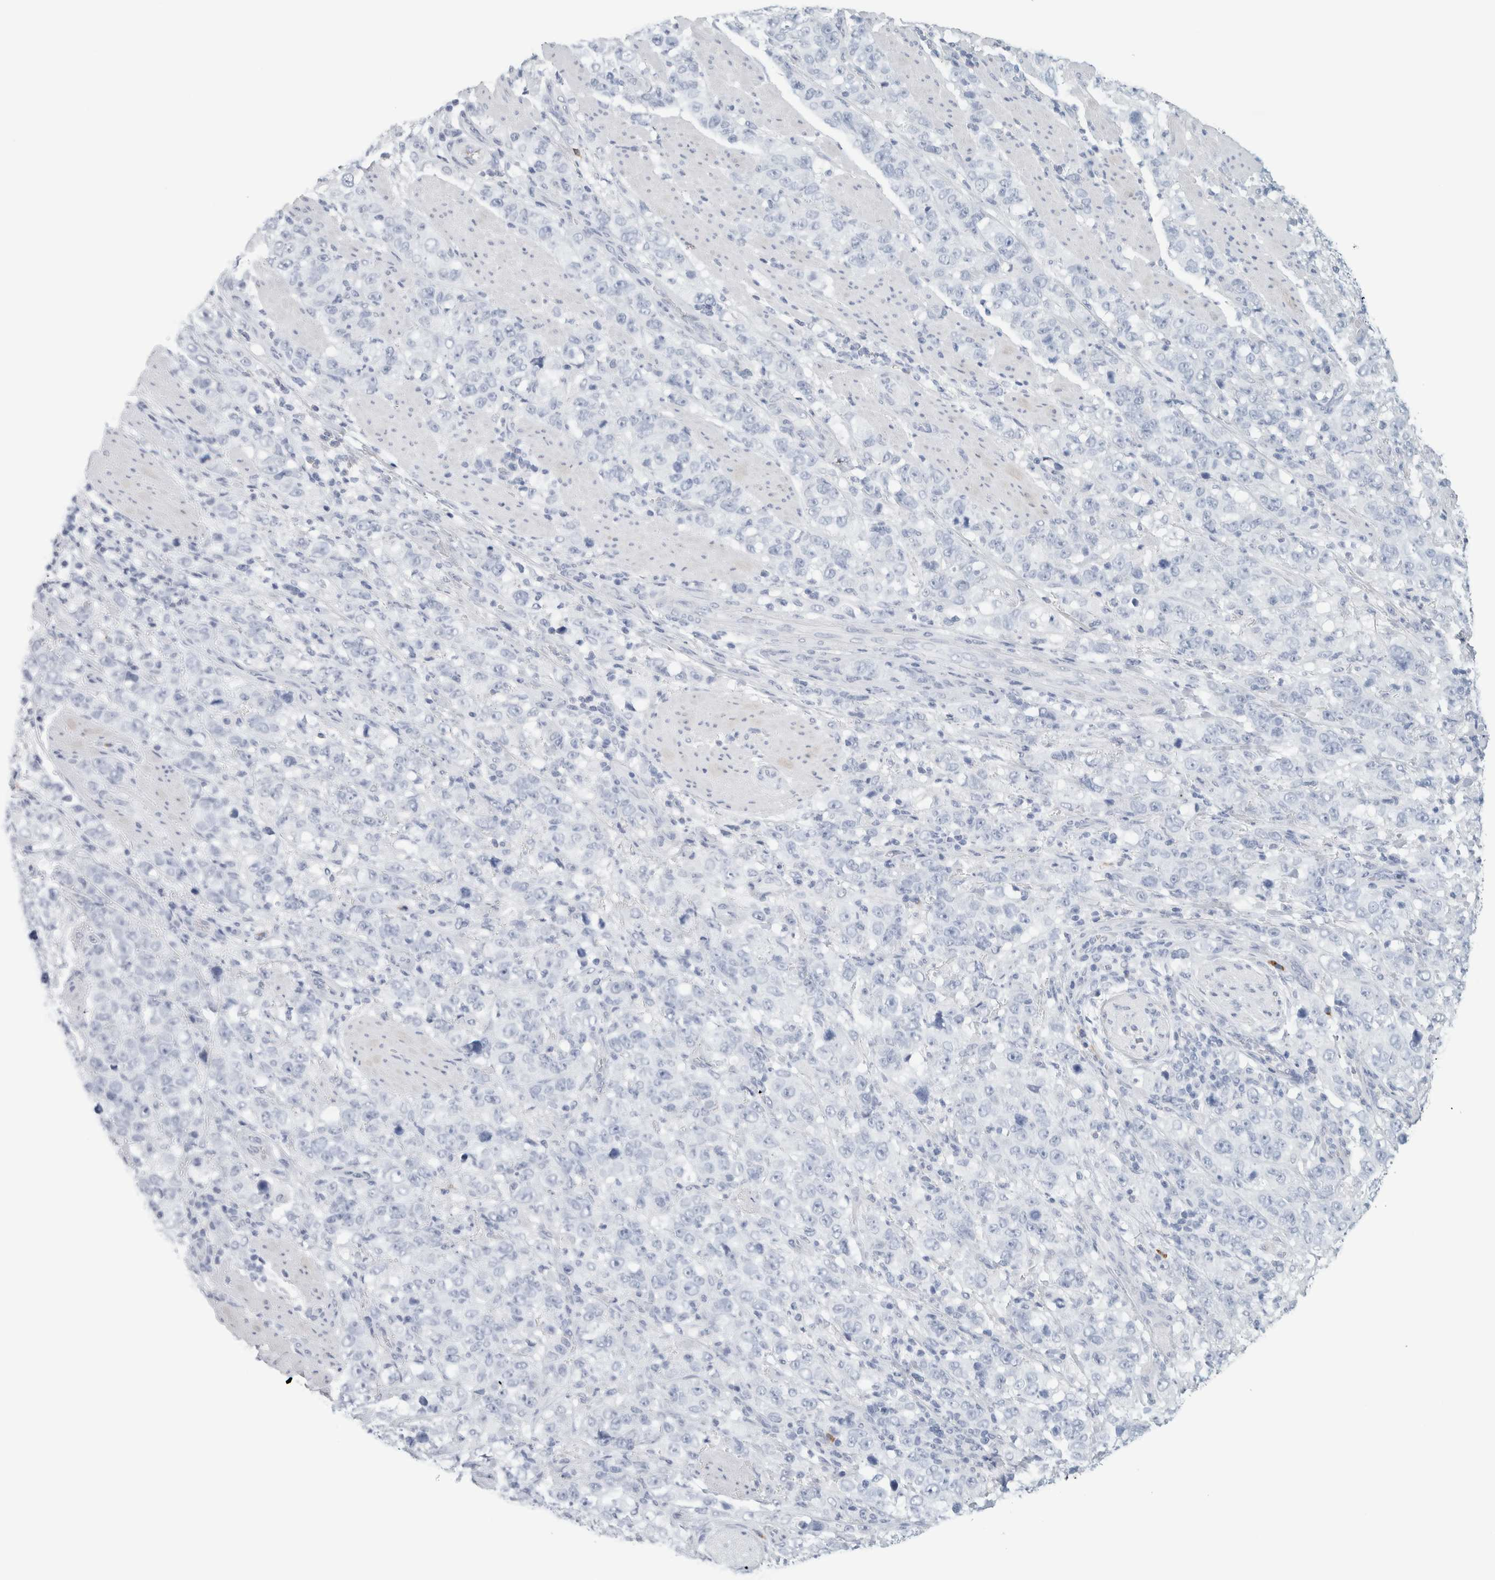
{"staining": {"intensity": "negative", "quantity": "none", "location": "none"}, "tissue": "stomach cancer", "cell_type": "Tumor cells", "image_type": "cancer", "snomed": [{"axis": "morphology", "description": "Adenocarcinoma, NOS"}, {"axis": "topography", "description": "Stomach"}], "caption": "Tumor cells show no significant protein staining in stomach adenocarcinoma.", "gene": "IL6", "patient": {"sex": "male", "age": 48}}